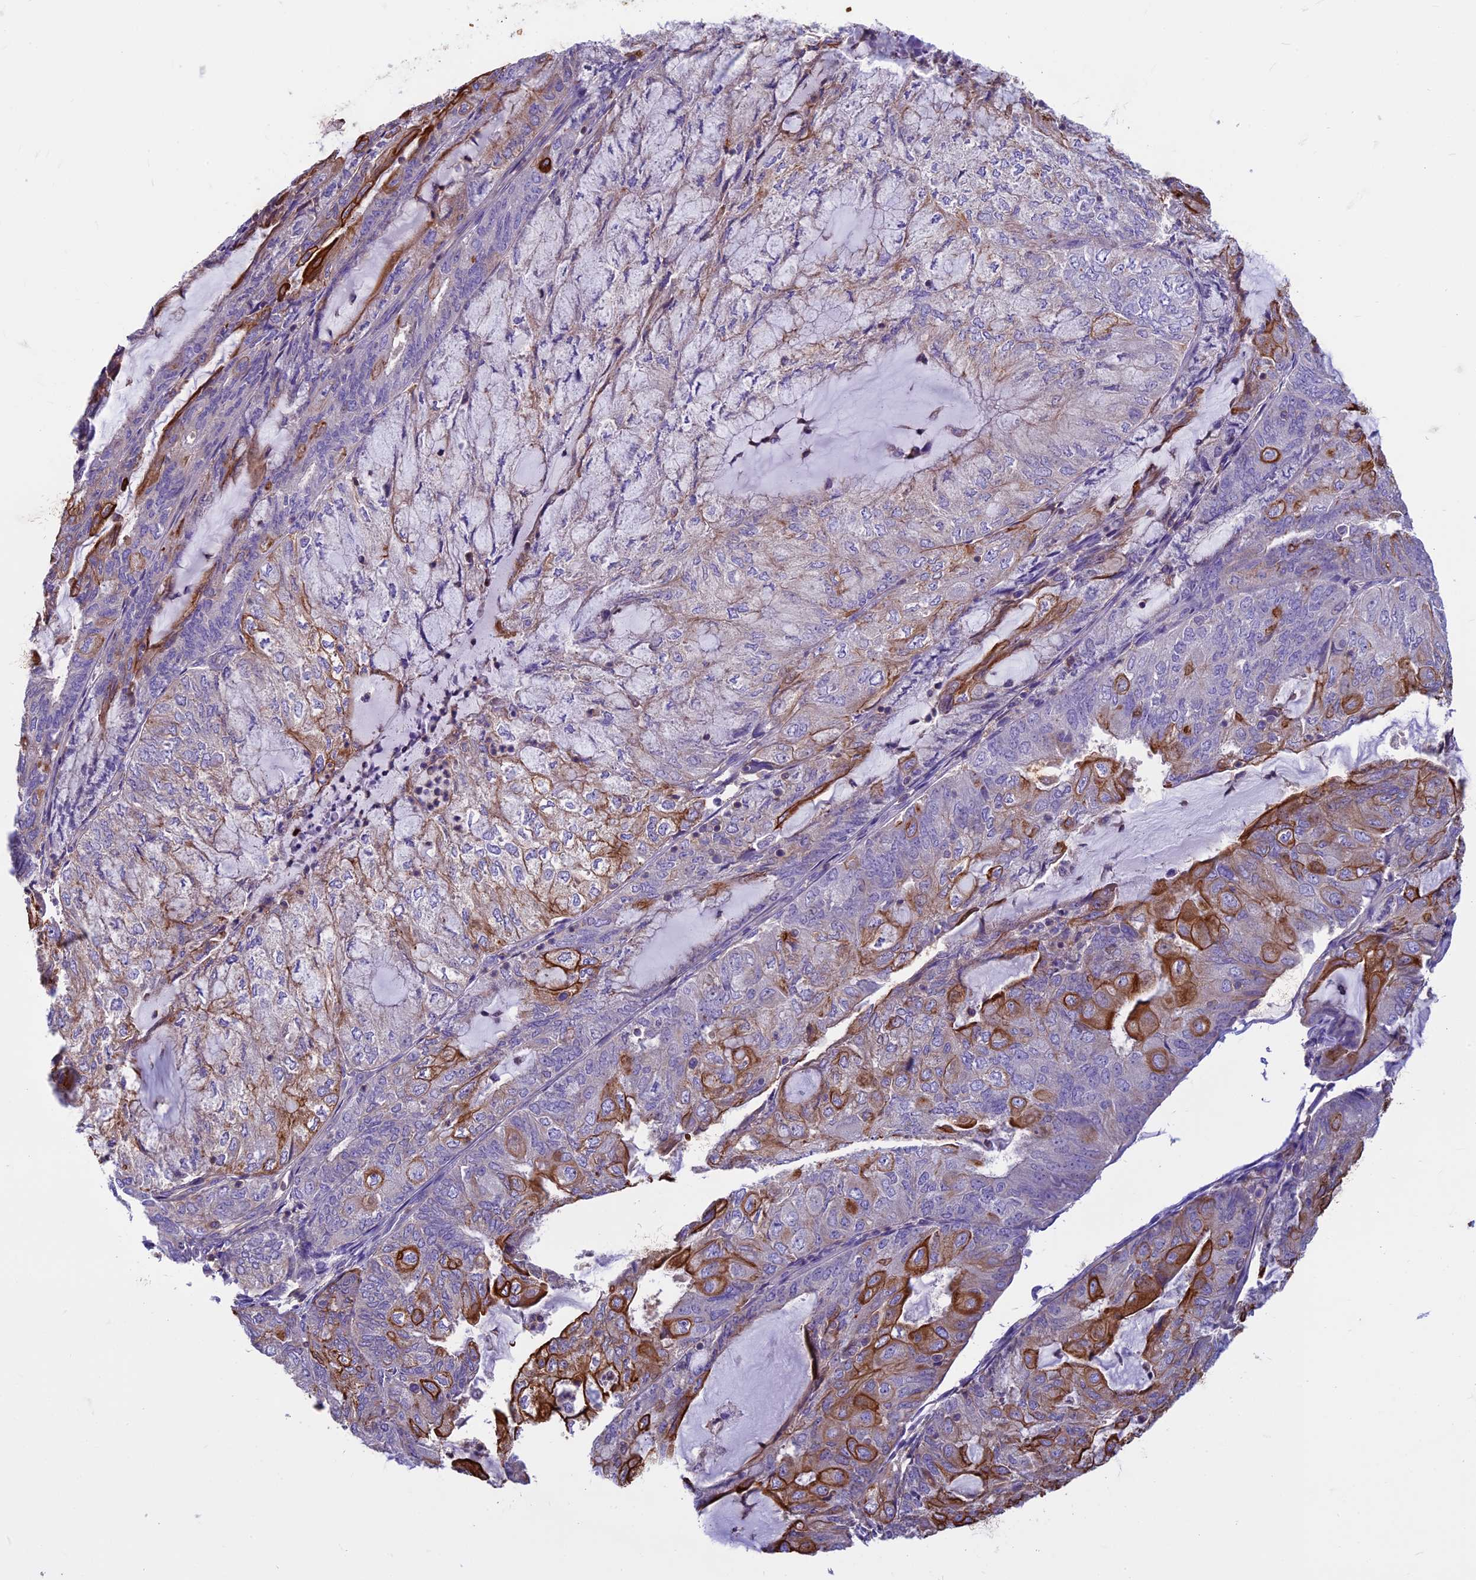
{"staining": {"intensity": "strong", "quantity": "<25%", "location": "cytoplasmic/membranous"}, "tissue": "endometrial cancer", "cell_type": "Tumor cells", "image_type": "cancer", "snomed": [{"axis": "morphology", "description": "Adenocarcinoma, NOS"}, {"axis": "topography", "description": "Endometrium"}], "caption": "Tumor cells demonstrate medium levels of strong cytoplasmic/membranous expression in approximately <25% of cells in human endometrial cancer (adenocarcinoma).", "gene": "CDAN1", "patient": {"sex": "female", "age": 81}}